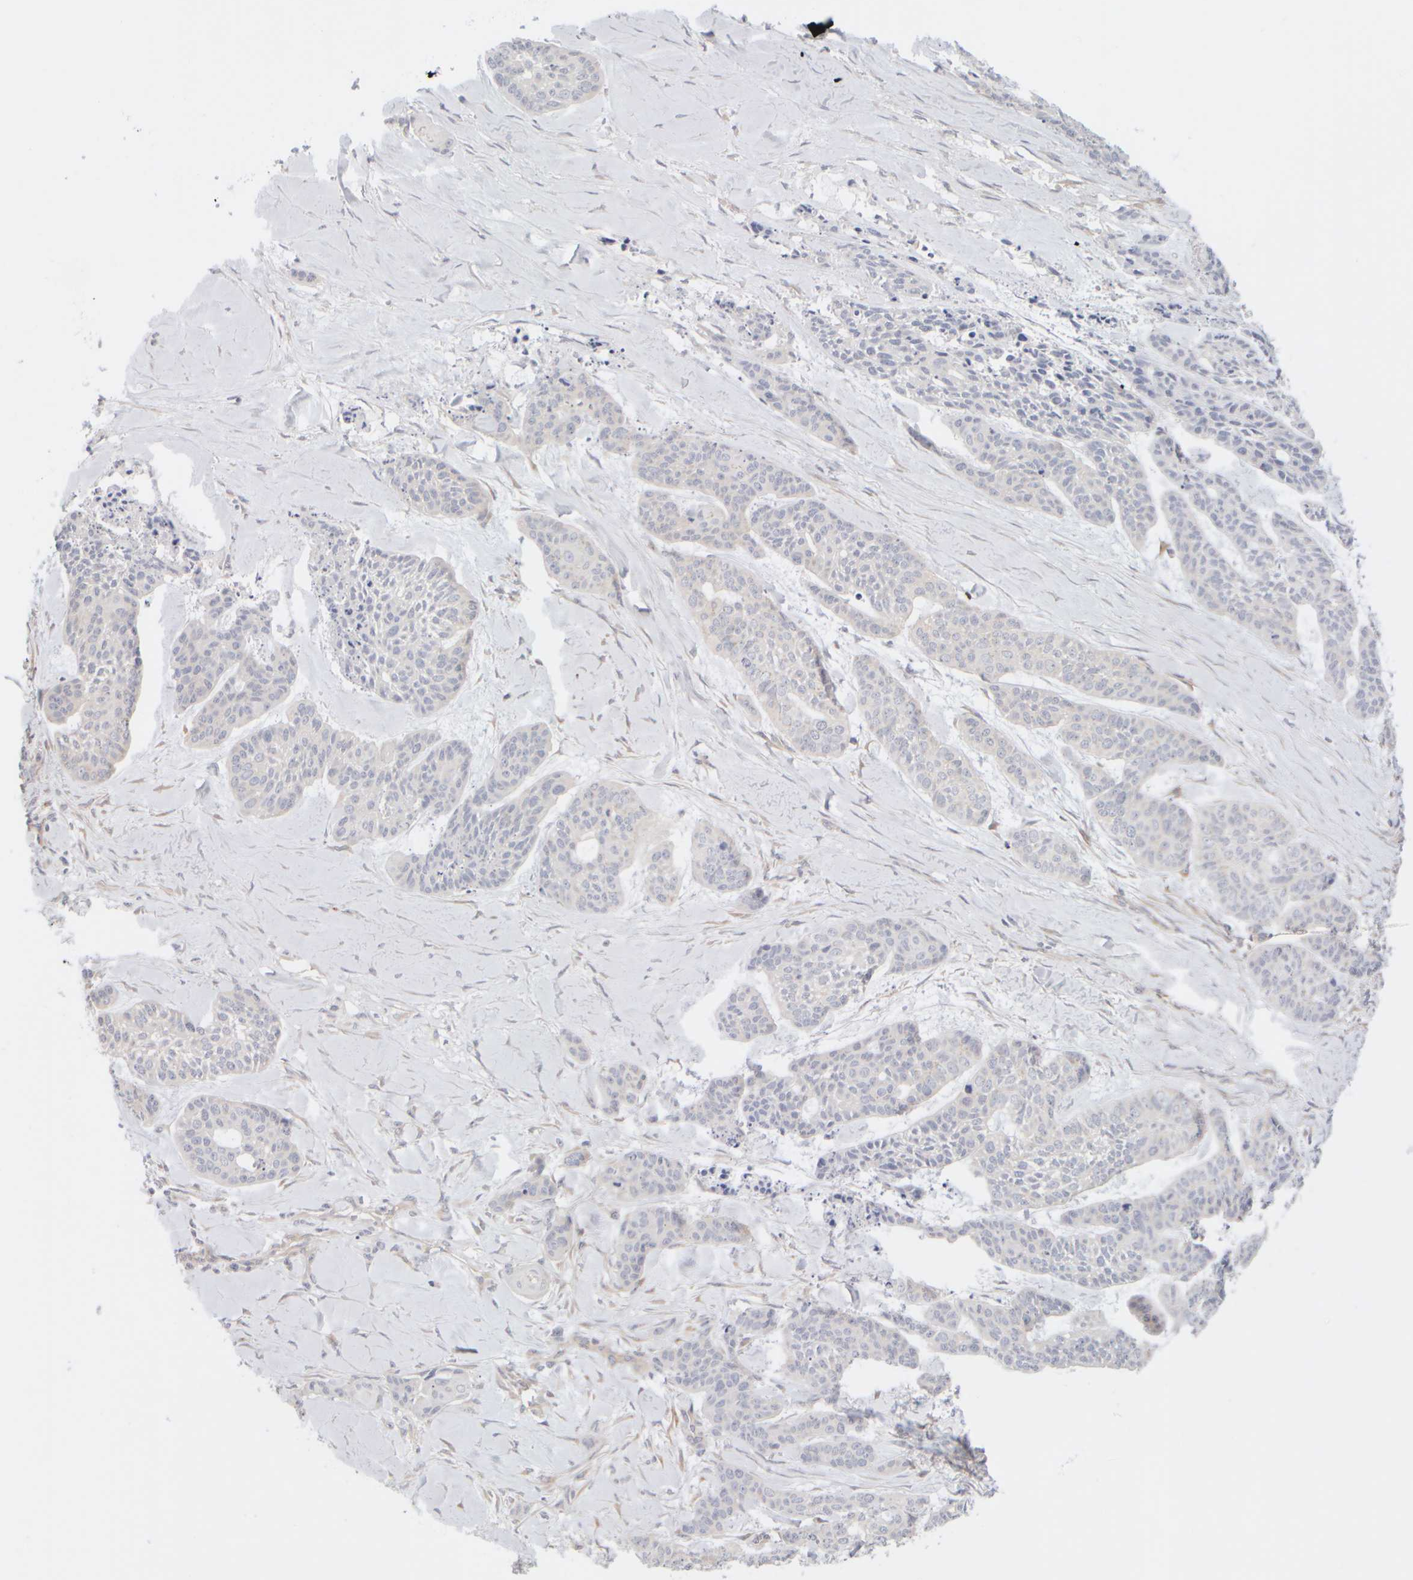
{"staining": {"intensity": "negative", "quantity": "none", "location": "none"}, "tissue": "skin cancer", "cell_type": "Tumor cells", "image_type": "cancer", "snomed": [{"axis": "morphology", "description": "Basal cell carcinoma"}, {"axis": "topography", "description": "Skin"}], "caption": "Human skin cancer stained for a protein using IHC exhibits no positivity in tumor cells.", "gene": "GOPC", "patient": {"sex": "female", "age": 64}}